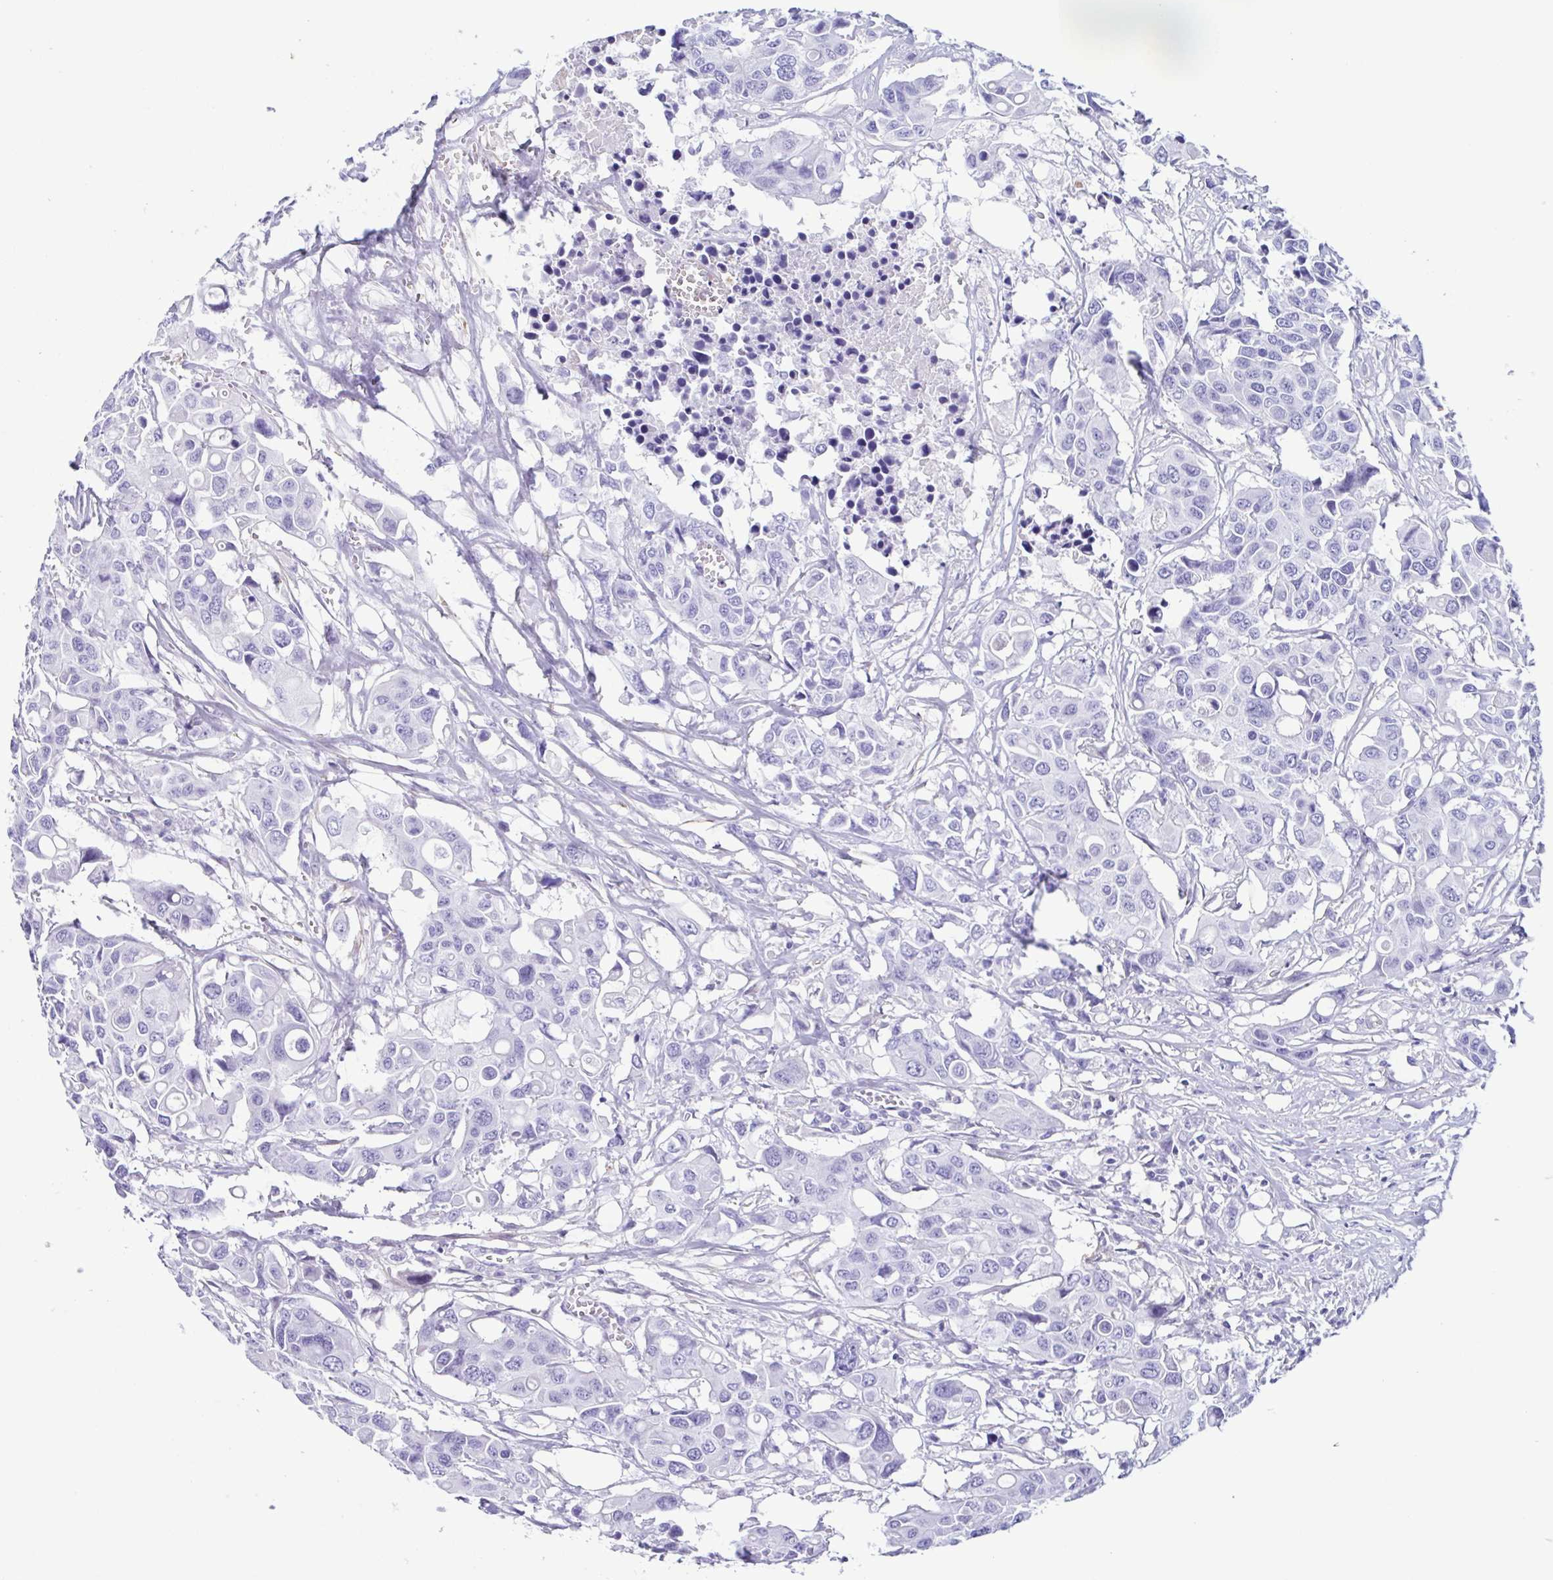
{"staining": {"intensity": "negative", "quantity": "none", "location": "none"}, "tissue": "colorectal cancer", "cell_type": "Tumor cells", "image_type": "cancer", "snomed": [{"axis": "morphology", "description": "Adenocarcinoma, NOS"}, {"axis": "topography", "description": "Colon"}], "caption": "Immunohistochemistry (IHC) of human colorectal adenocarcinoma reveals no expression in tumor cells.", "gene": "CYP11B1", "patient": {"sex": "male", "age": 77}}